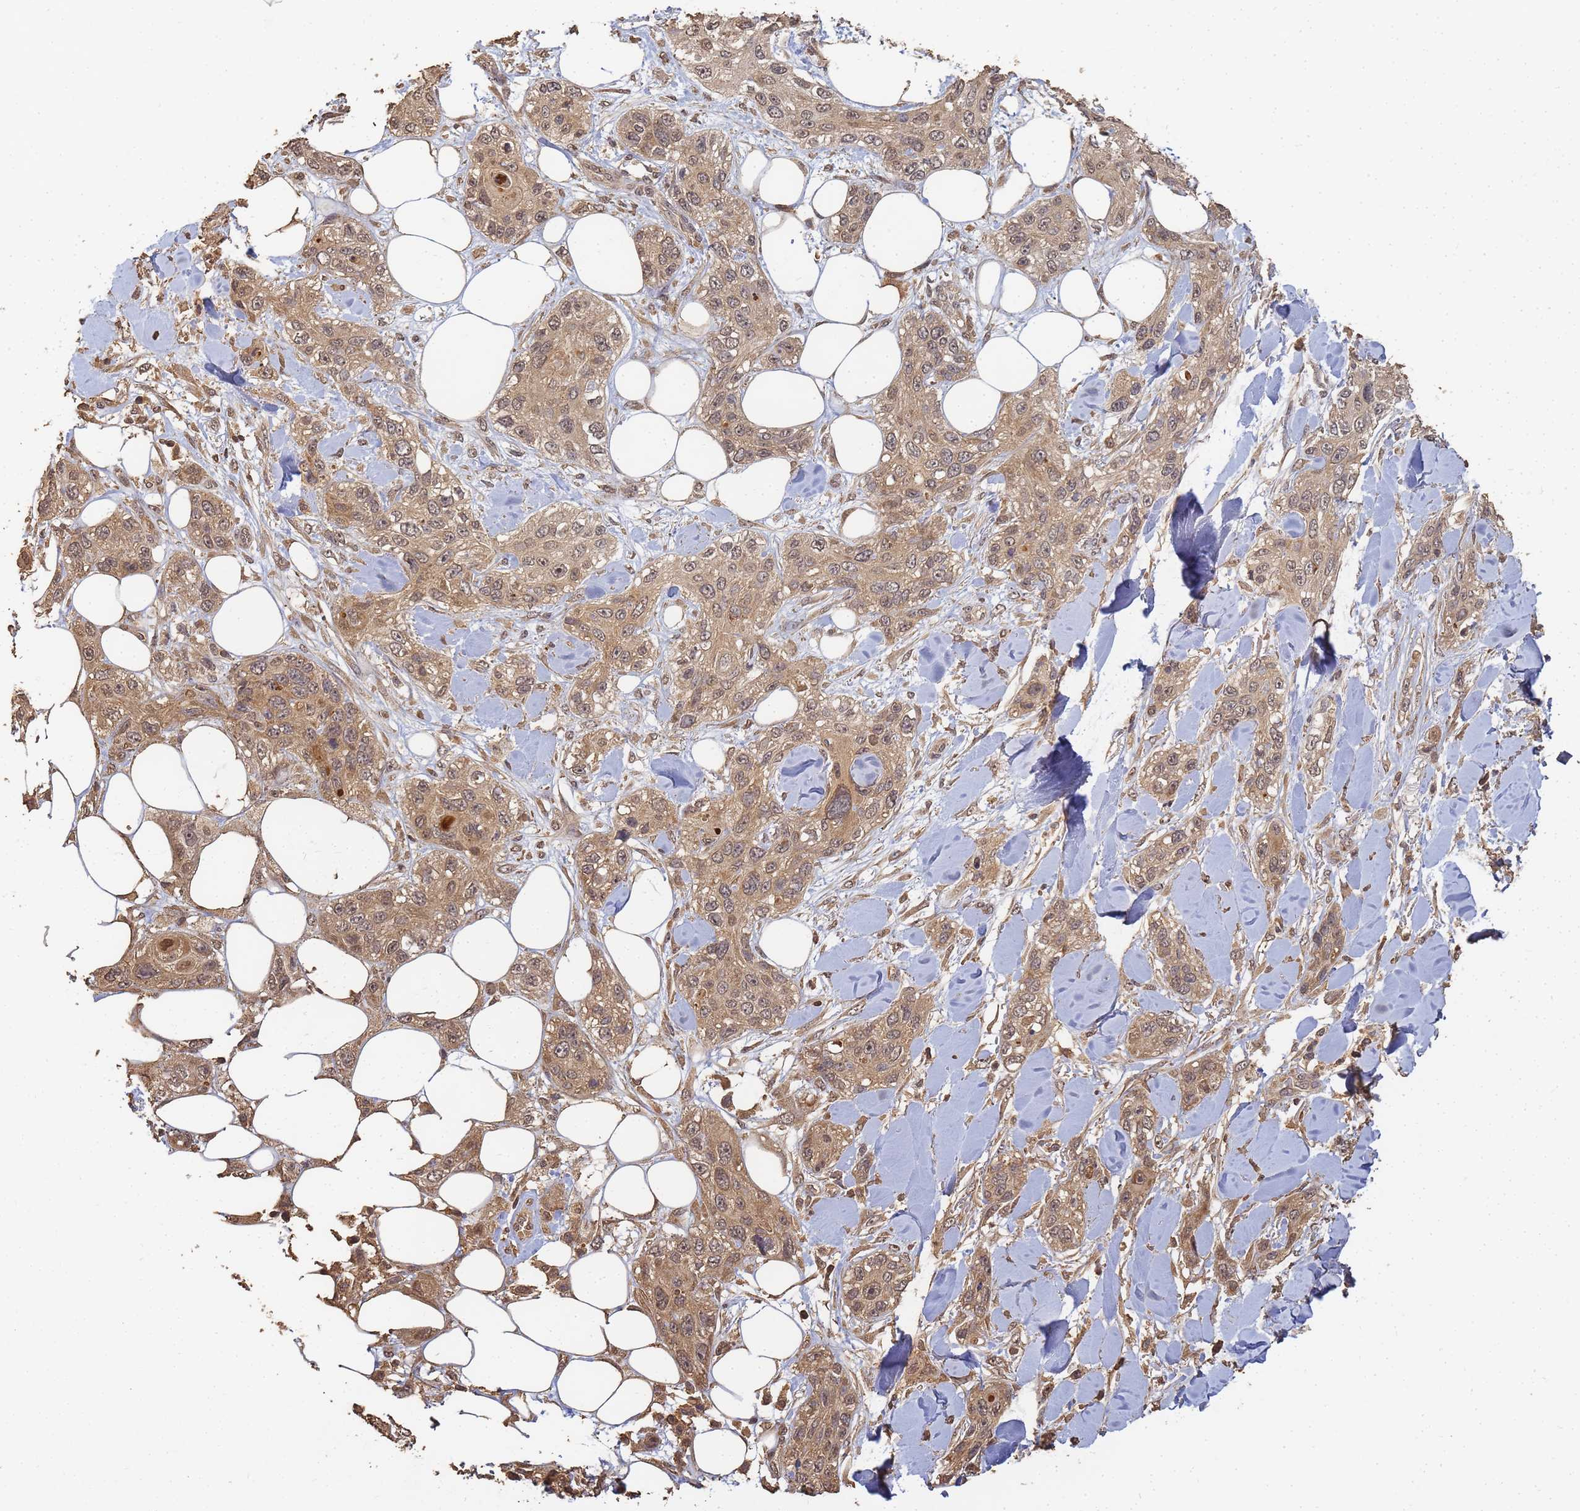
{"staining": {"intensity": "moderate", "quantity": ">75%", "location": "cytoplasmic/membranous,nuclear"}, "tissue": "skin cancer", "cell_type": "Tumor cells", "image_type": "cancer", "snomed": [{"axis": "morphology", "description": "Normal tissue, NOS"}, {"axis": "morphology", "description": "Squamous cell carcinoma, NOS"}, {"axis": "topography", "description": "Skin"}], "caption": "Approximately >75% of tumor cells in skin cancer (squamous cell carcinoma) show moderate cytoplasmic/membranous and nuclear protein expression as visualized by brown immunohistochemical staining.", "gene": "ALKBH1", "patient": {"sex": "male", "age": 72}}